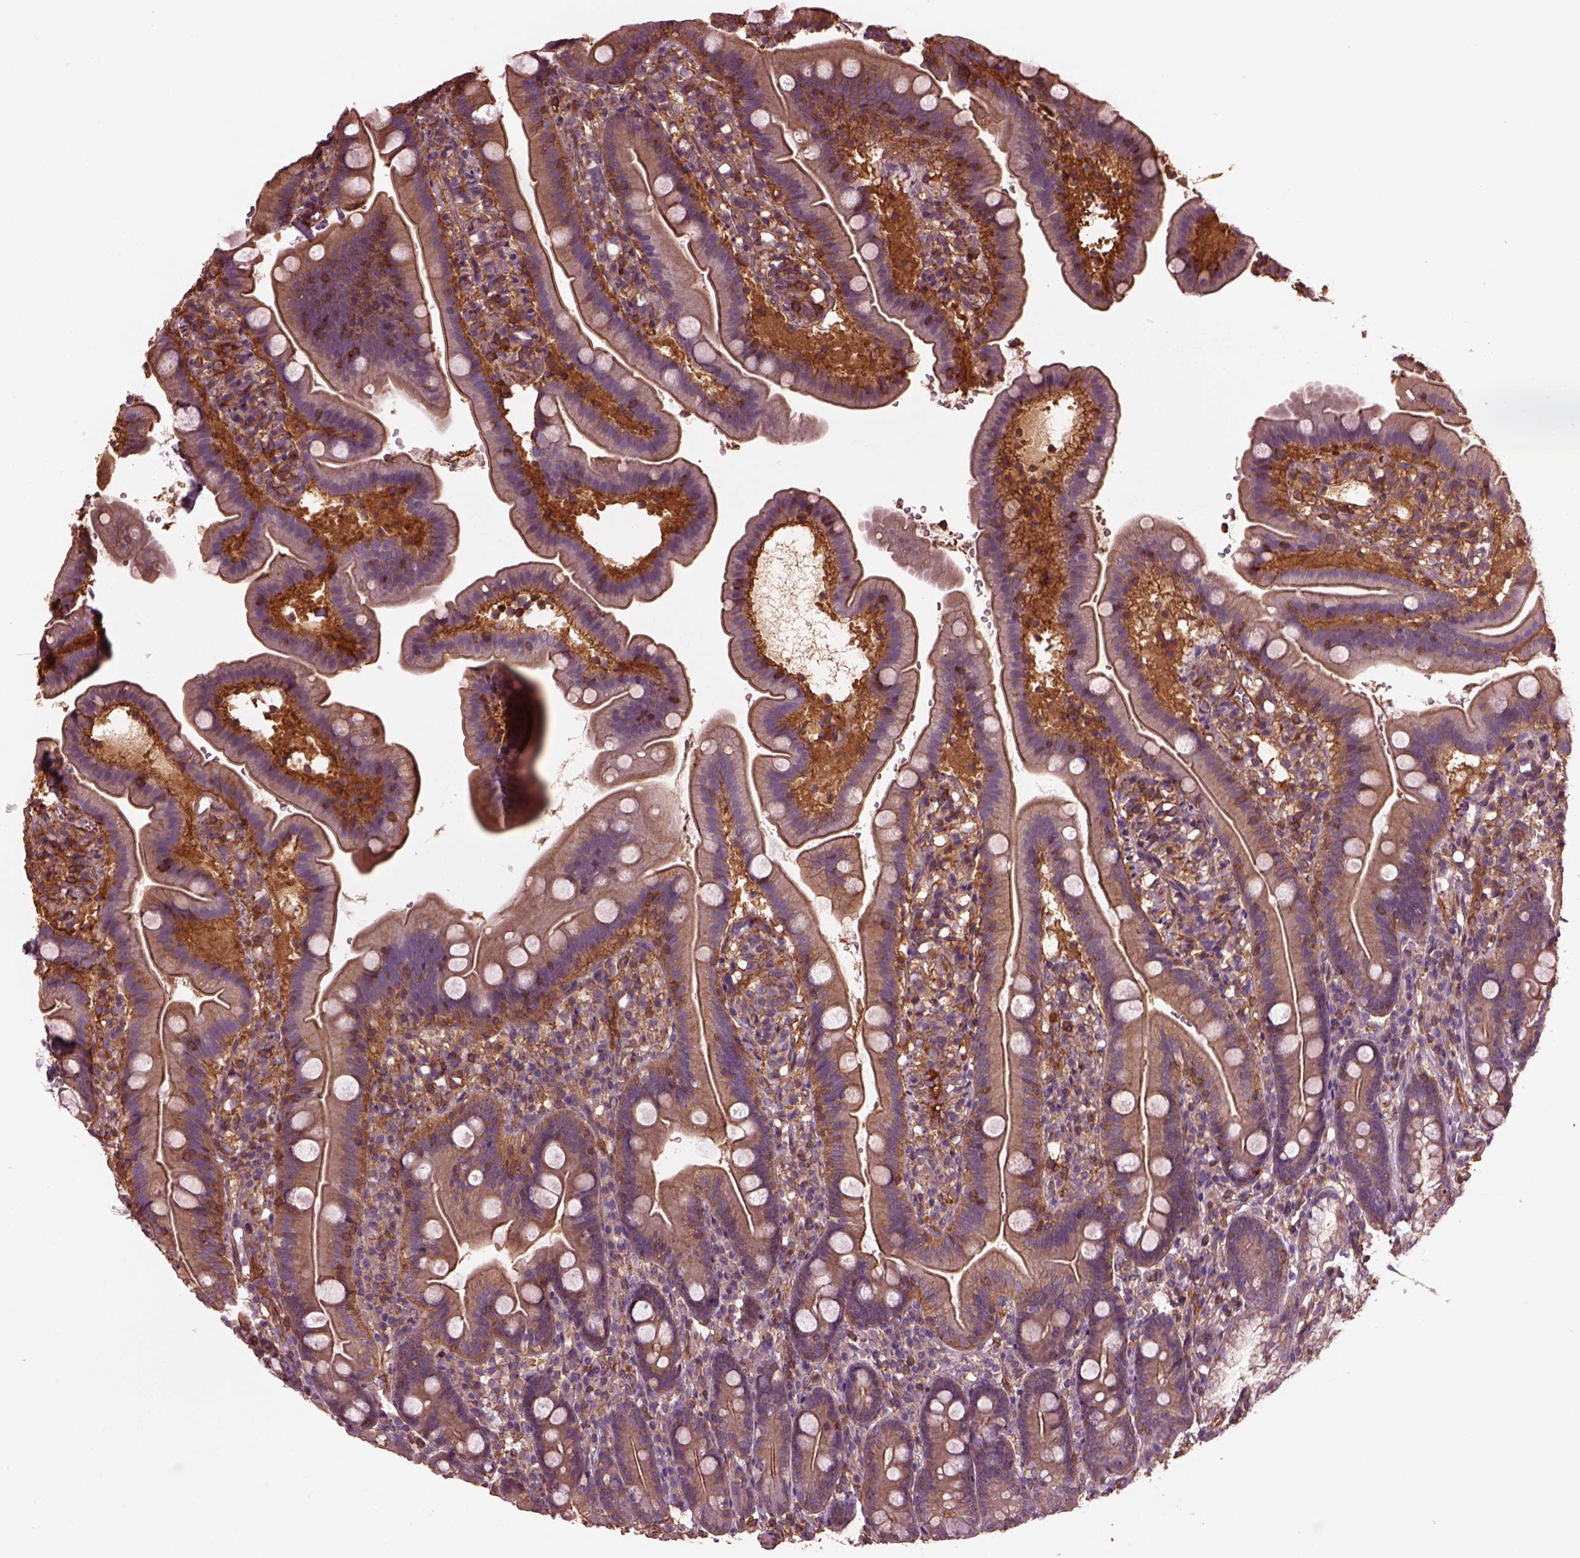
{"staining": {"intensity": "weak", "quantity": ">75%", "location": "cytoplasmic/membranous"}, "tissue": "duodenum", "cell_type": "Glandular cells", "image_type": "normal", "snomed": [{"axis": "morphology", "description": "Normal tissue, NOS"}, {"axis": "topography", "description": "Duodenum"}], "caption": "Brown immunohistochemical staining in unremarkable human duodenum reveals weak cytoplasmic/membranous positivity in approximately >75% of glandular cells.", "gene": "MYL1", "patient": {"sex": "female", "age": 67}}